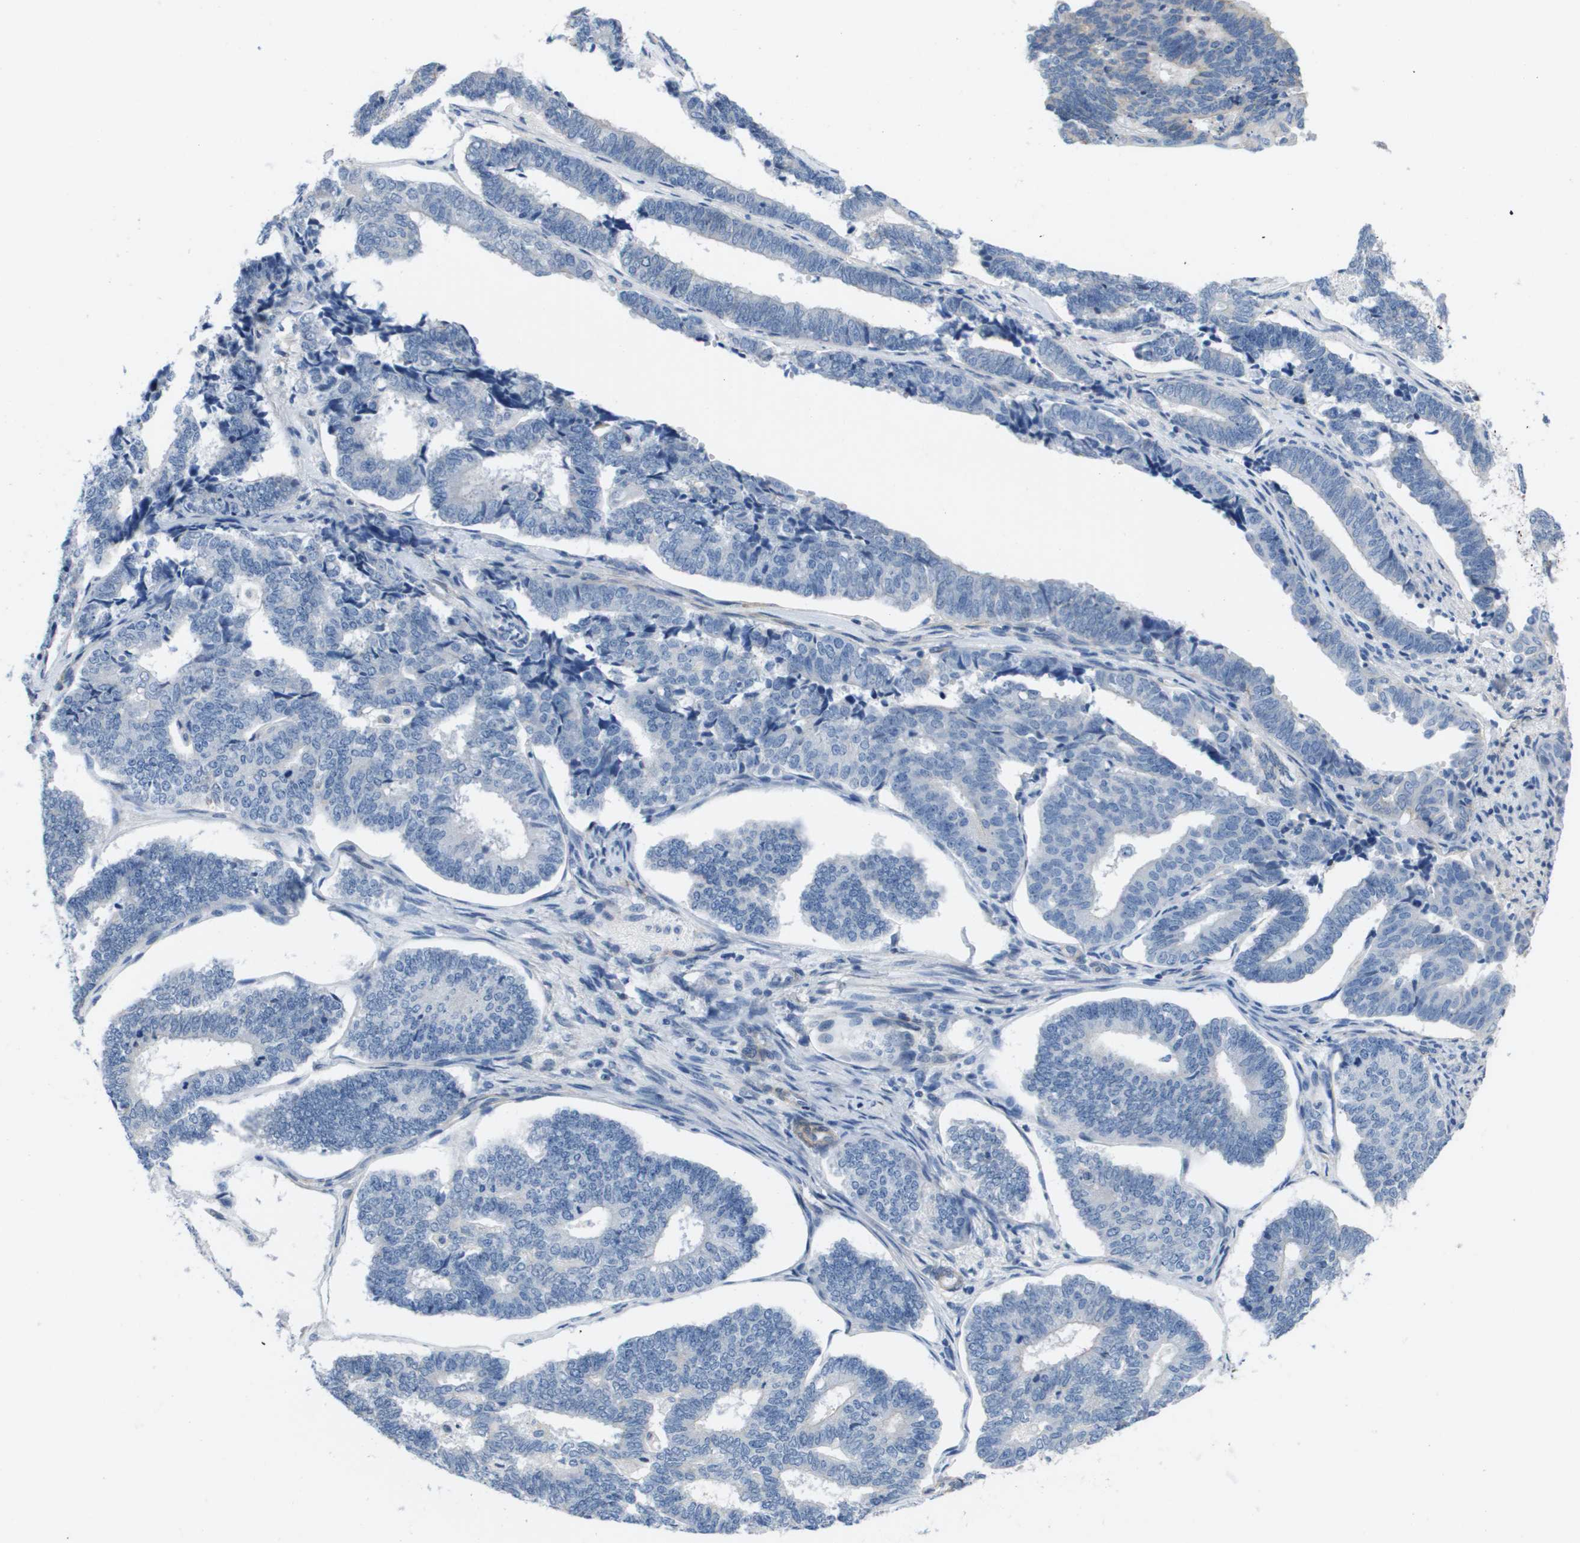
{"staining": {"intensity": "negative", "quantity": "none", "location": "none"}, "tissue": "endometrial cancer", "cell_type": "Tumor cells", "image_type": "cancer", "snomed": [{"axis": "morphology", "description": "Adenocarcinoma, NOS"}, {"axis": "topography", "description": "Endometrium"}], "caption": "Immunohistochemical staining of endometrial cancer (adenocarcinoma) demonstrates no significant positivity in tumor cells.", "gene": "LPP", "patient": {"sex": "female", "age": 70}}